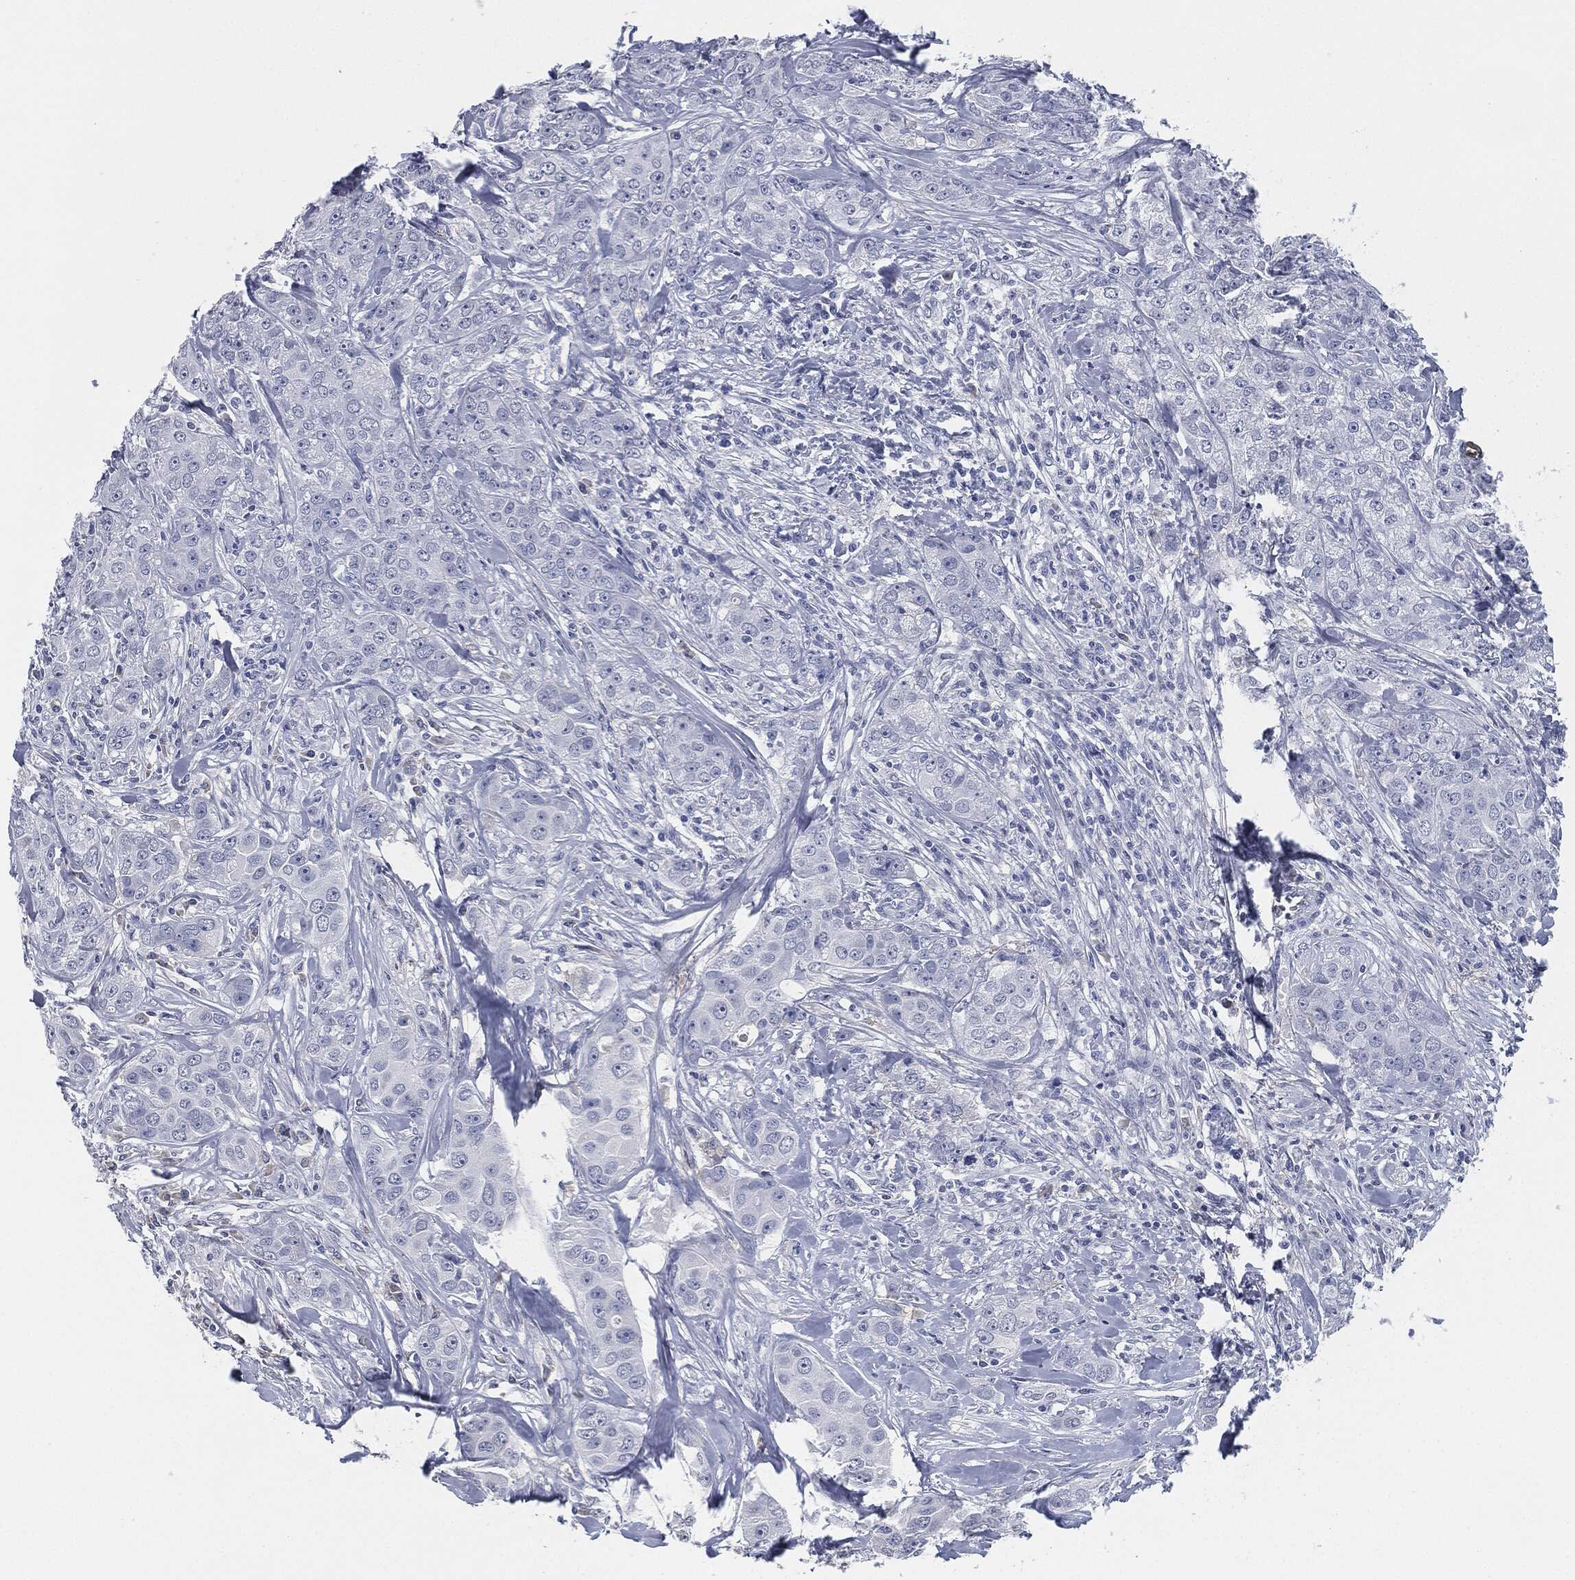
{"staining": {"intensity": "negative", "quantity": "none", "location": "none"}, "tissue": "breast cancer", "cell_type": "Tumor cells", "image_type": "cancer", "snomed": [{"axis": "morphology", "description": "Duct carcinoma"}, {"axis": "topography", "description": "Breast"}], "caption": "The immunohistochemistry (IHC) photomicrograph has no significant expression in tumor cells of breast infiltrating ductal carcinoma tissue.", "gene": "SIGLEC7", "patient": {"sex": "female", "age": 43}}